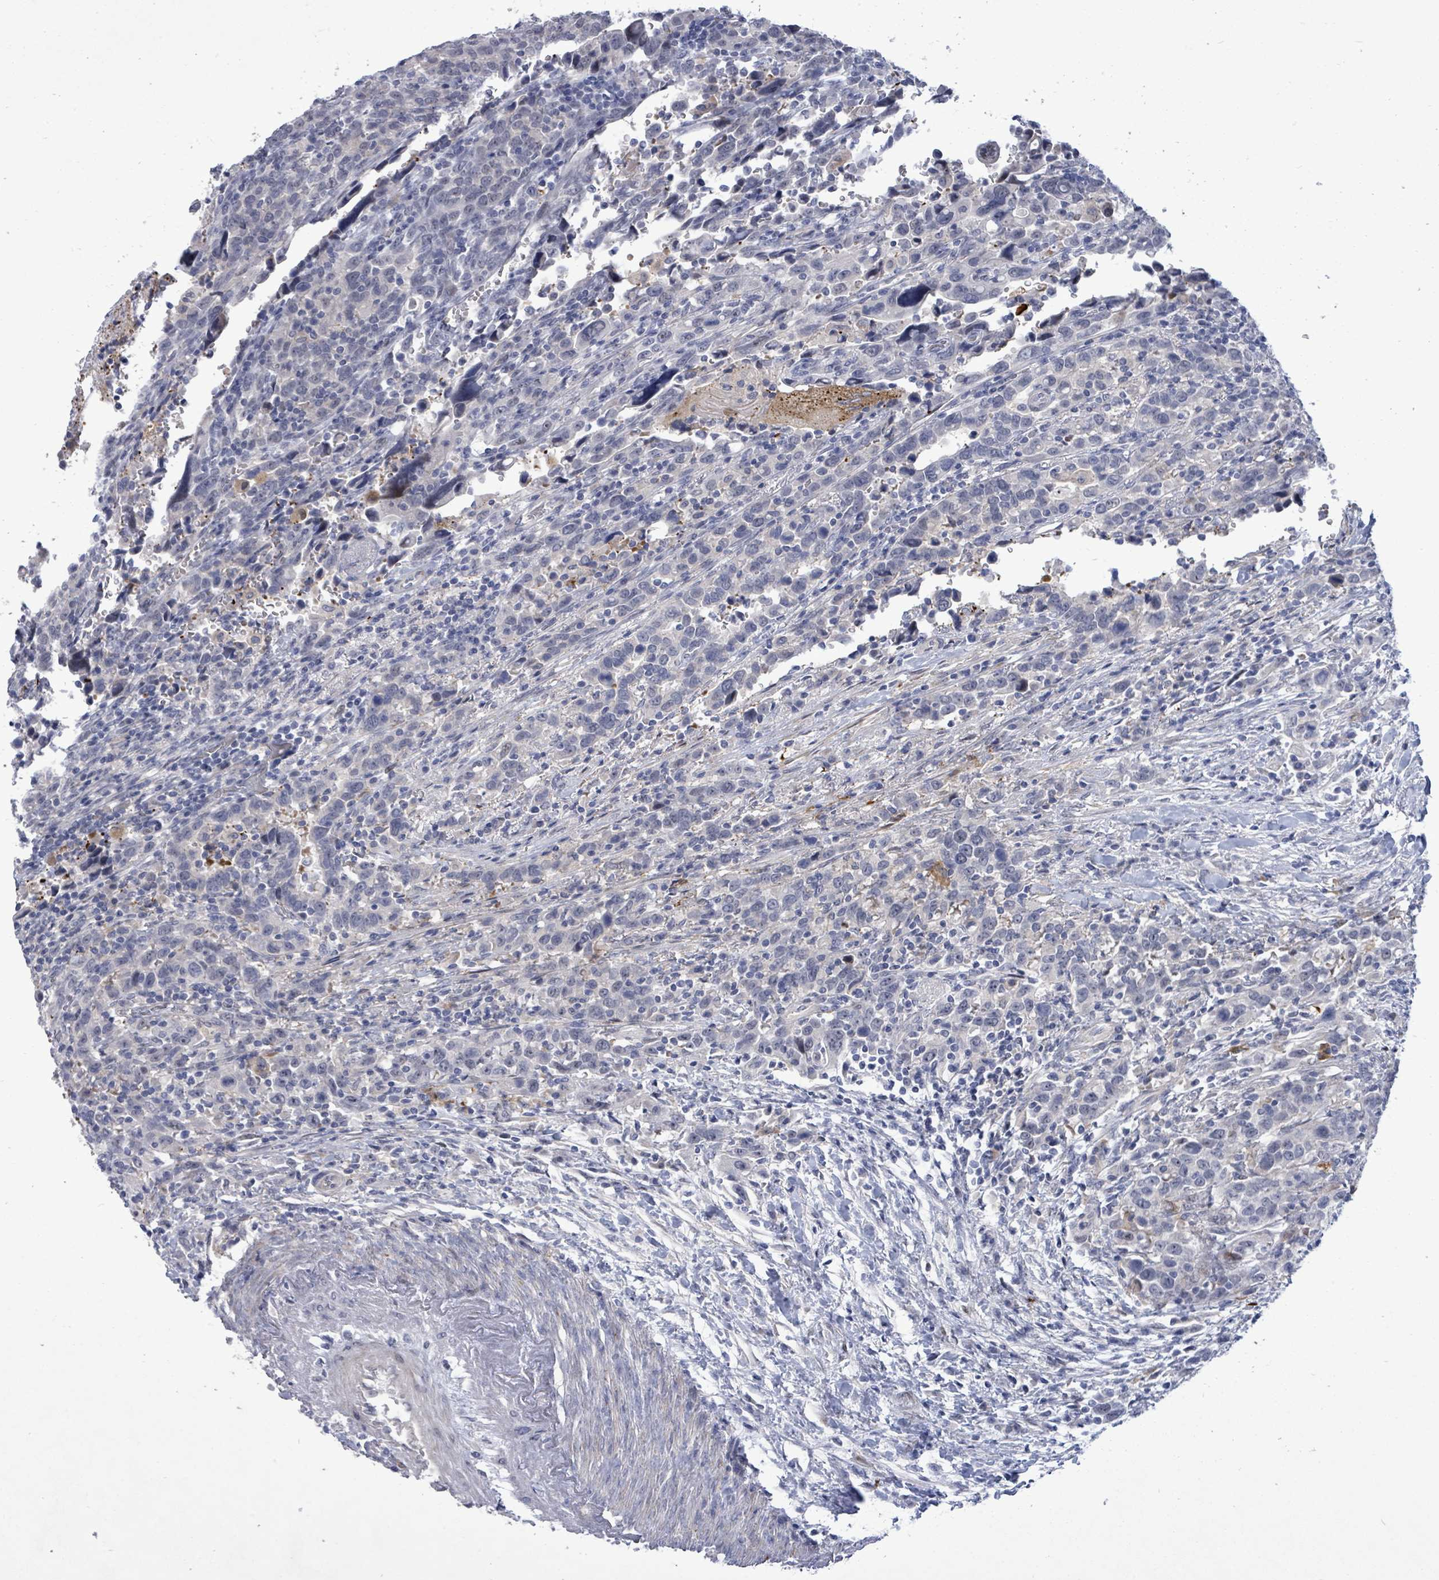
{"staining": {"intensity": "negative", "quantity": "none", "location": "none"}, "tissue": "urothelial cancer", "cell_type": "Tumor cells", "image_type": "cancer", "snomed": [{"axis": "morphology", "description": "Urothelial carcinoma, High grade"}, {"axis": "topography", "description": "Urinary bladder"}], "caption": "Immunohistochemistry of human urothelial carcinoma (high-grade) displays no positivity in tumor cells. (Immunohistochemistry (ihc), brightfield microscopy, high magnification).", "gene": "CT45A5", "patient": {"sex": "male", "age": 61}}